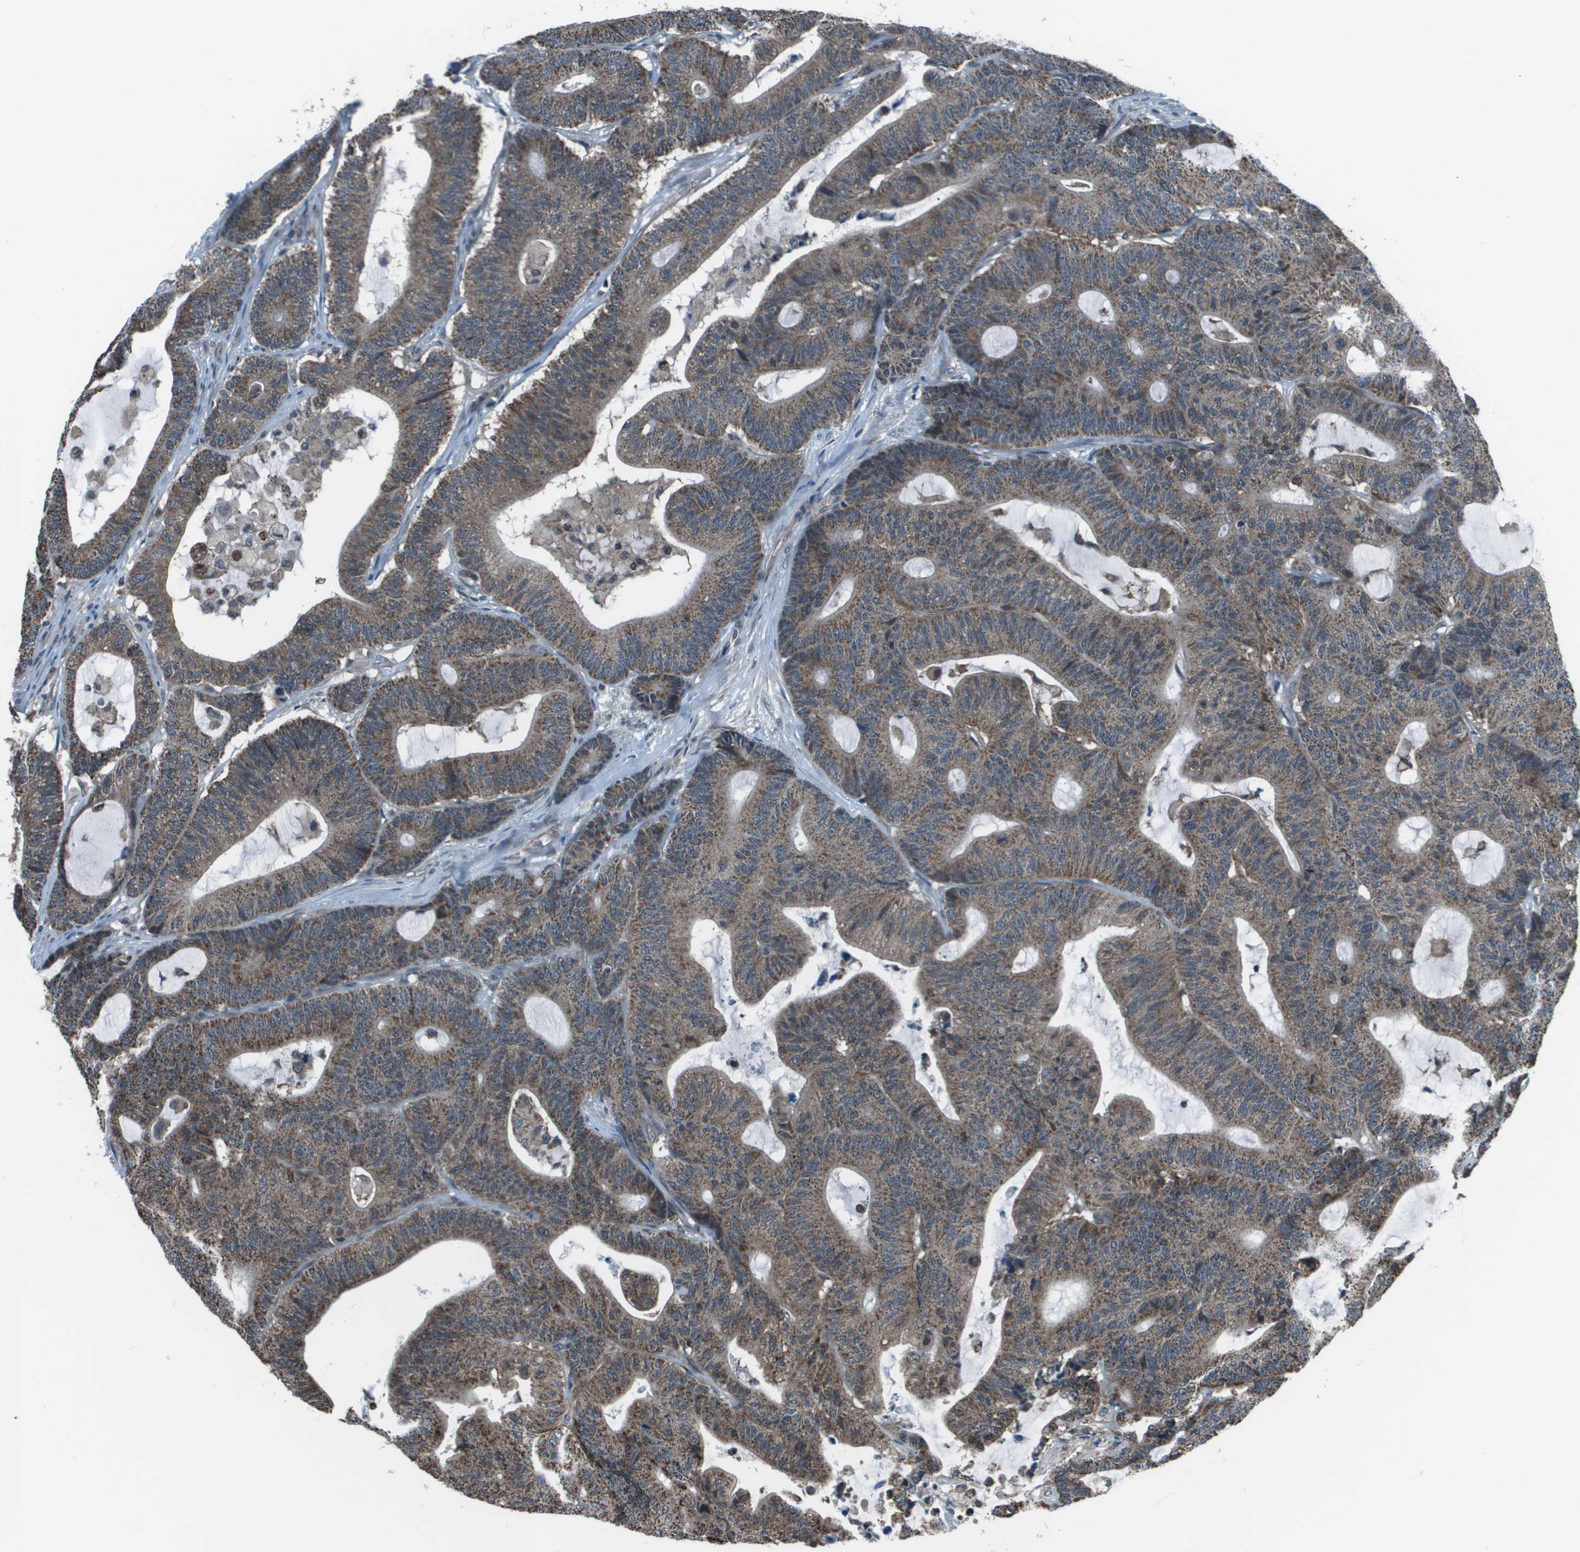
{"staining": {"intensity": "moderate", "quantity": ">75%", "location": "cytoplasmic/membranous"}, "tissue": "colorectal cancer", "cell_type": "Tumor cells", "image_type": "cancer", "snomed": [{"axis": "morphology", "description": "Adenocarcinoma, NOS"}, {"axis": "topography", "description": "Colon"}], "caption": "There is medium levels of moderate cytoplasmic/membranous staining in tumor cells of colorectal cancer, as demonstrated by immunohistochemical staining (brown color).", "gene": "PPFIA1", "patient": {"sex": "female", "age": 84}}